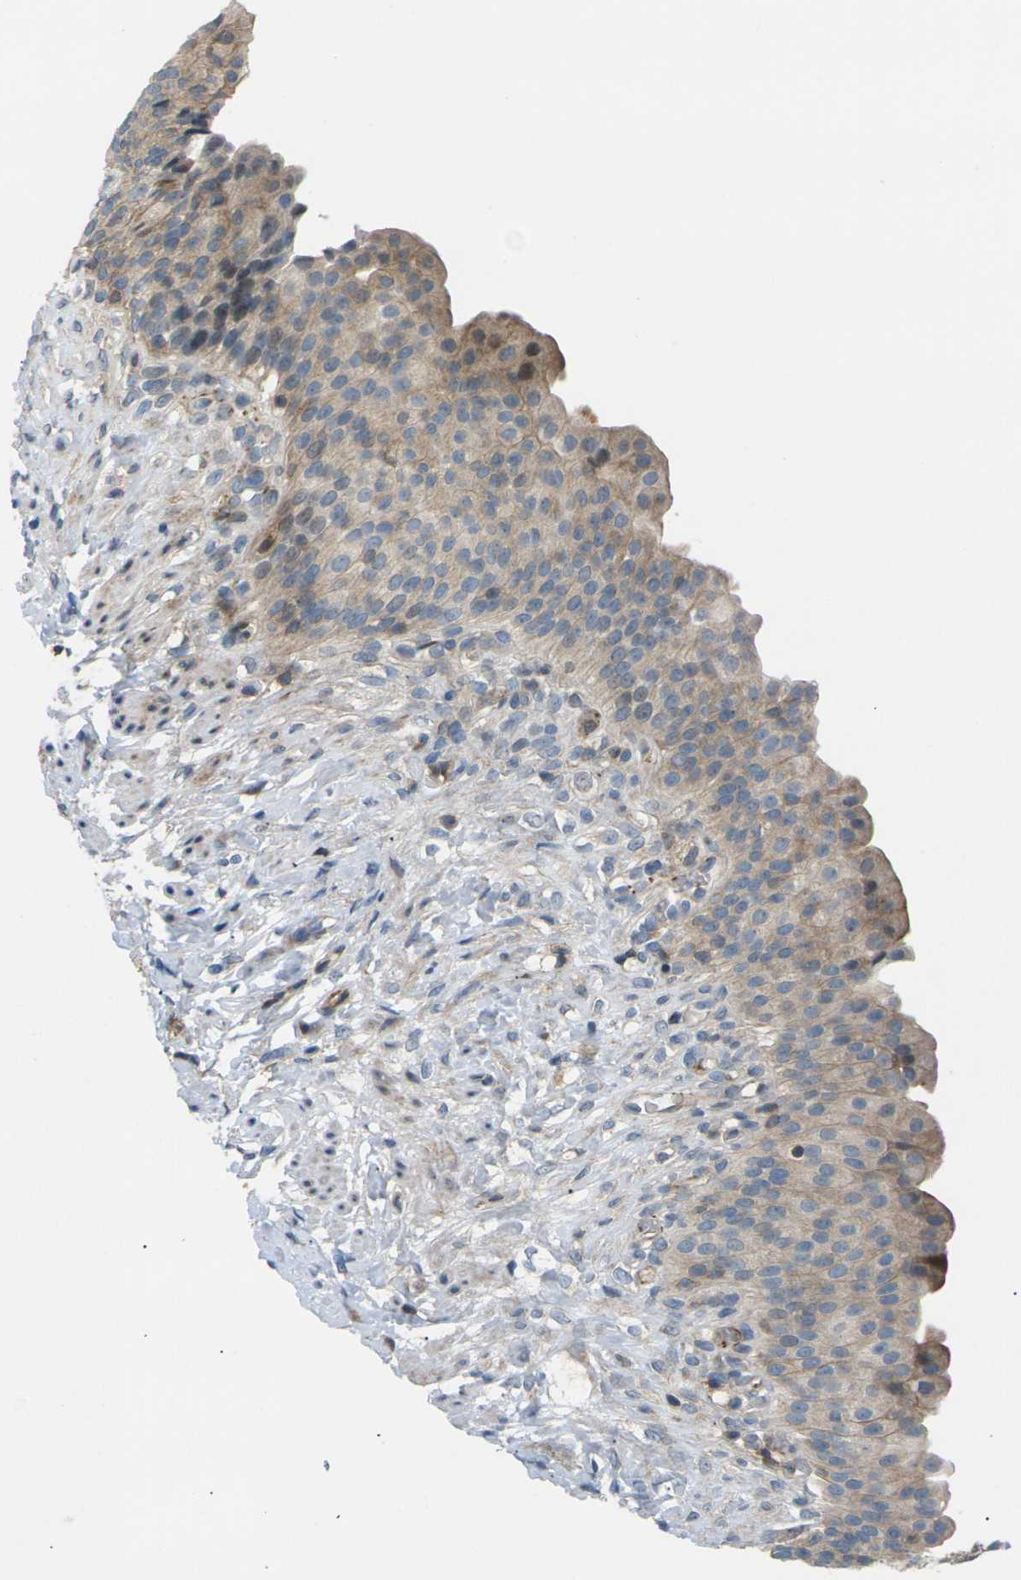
{"staining": {"intensity": "weak", "quantity": ">75%", "location": "cytoplasmic/membranous"}, "tissue": "urinary bladder", "cell_type": "Urothelial cells", "image_type": "normal", "snomed": [{"axis": "morphology", "description": "Normal tissue, NOS"}, {"axis": "topography", "description": "Urinary bladder"}], "caption": "DAB immunohistochemical staining of unremarkable urinary bladder exhibits weak cytoplasmic/membranous protein staining in approximately >75% of urothelial cells. The staining is performed using DAB brown chromogen to label protein expression. The nuclei are counter-stained blue using hematoxylin.", "gene": "RPS6KA3", "patient": {"sex": "female", "age": 79}}